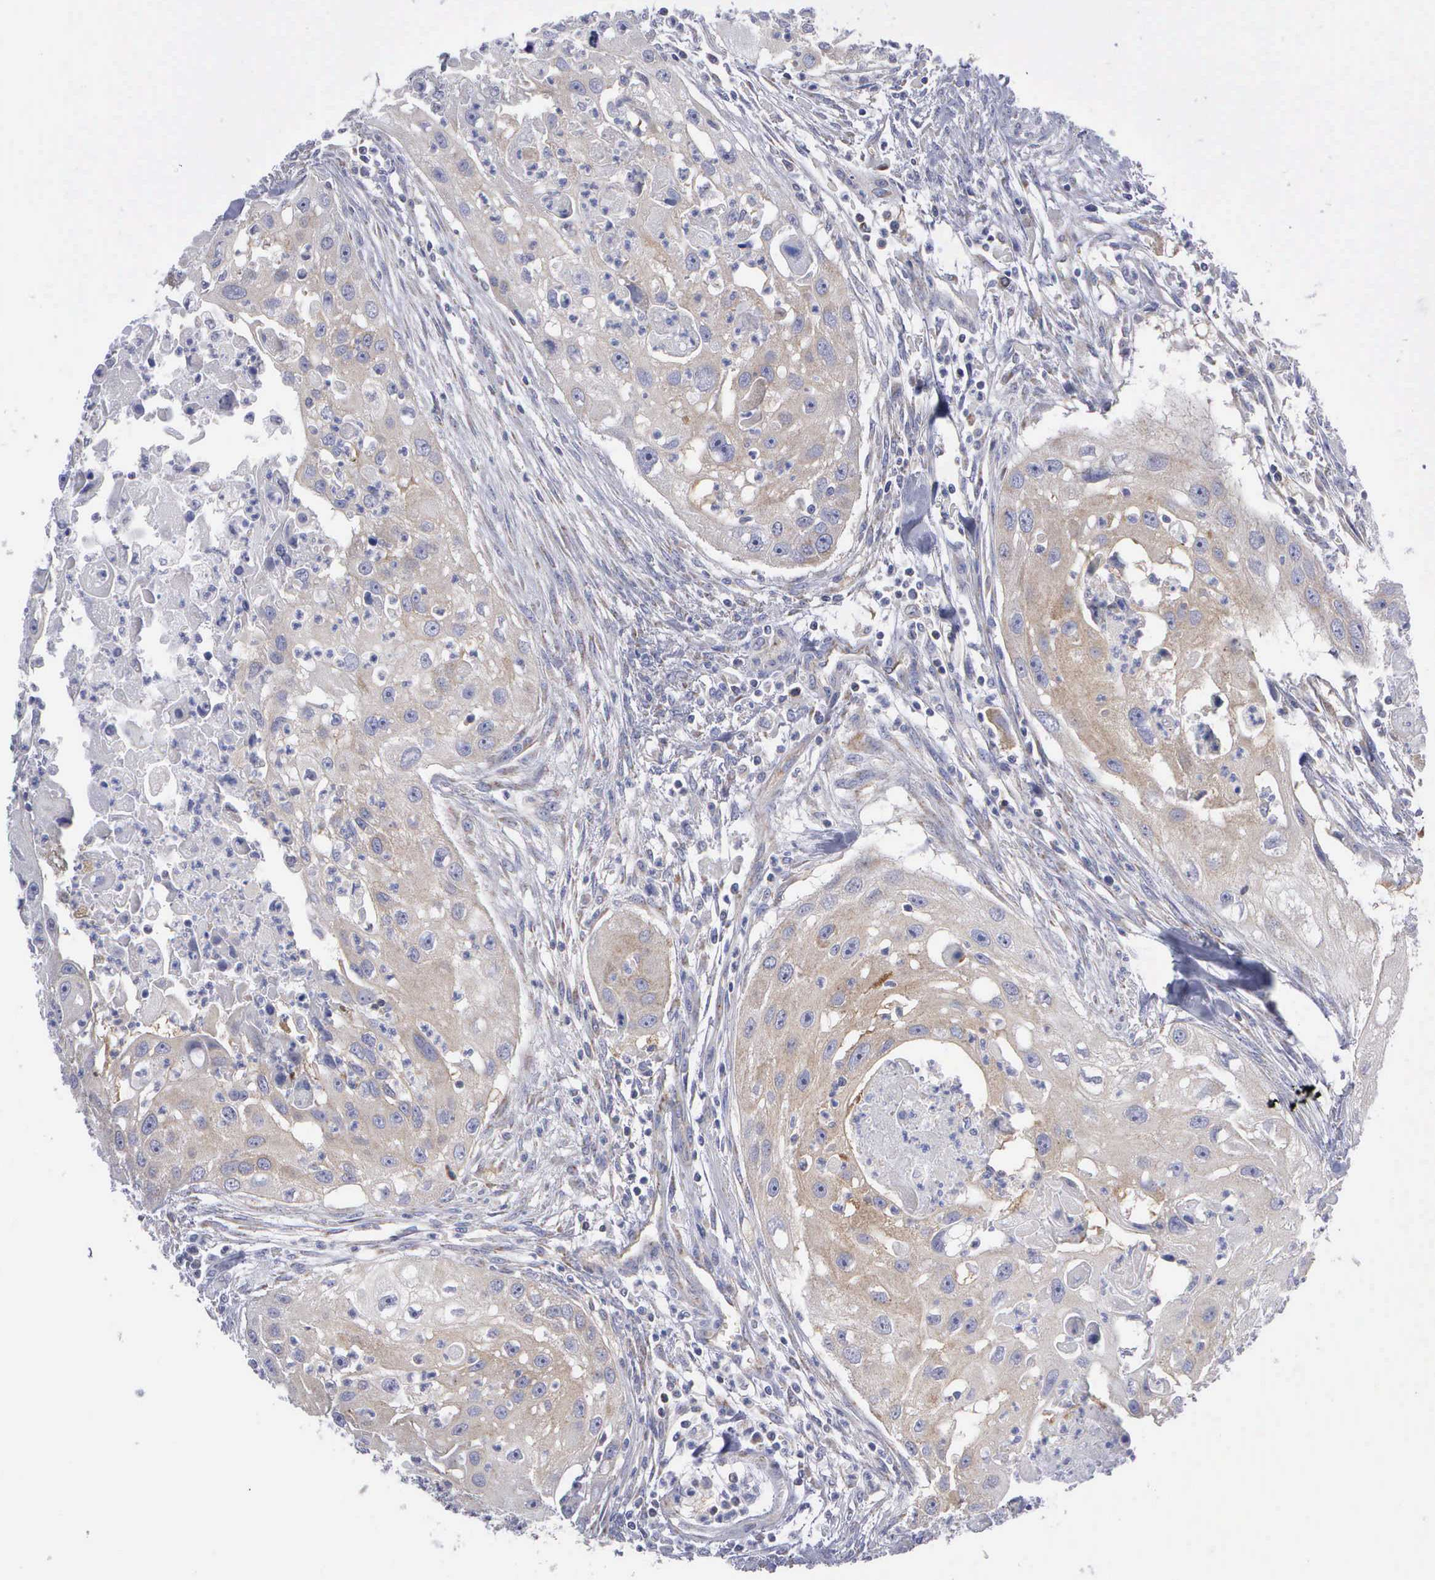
{"staining": {"intensity": "weak", "quantity": "<25%", "location": "cytoplasmic/membranous"}, "tissue": "head and neck cancer", "cell_type": "Tumor cells", "image_type": "cancer", "snomed": [{"axis": "morphology", "description": "Squamous cell carcinoma, NOS"}, {"axis": "topography", "description": "Head-Neck"}], "caption": "High power microscopy micrograph of an immunohistochemistry photomicrograph of head and neck cancer (squamous cell carcinoma), revealing no significant staining in tumor cells.", "gene": "APOOL", "patient": {"sex": "male", "age": 64}}